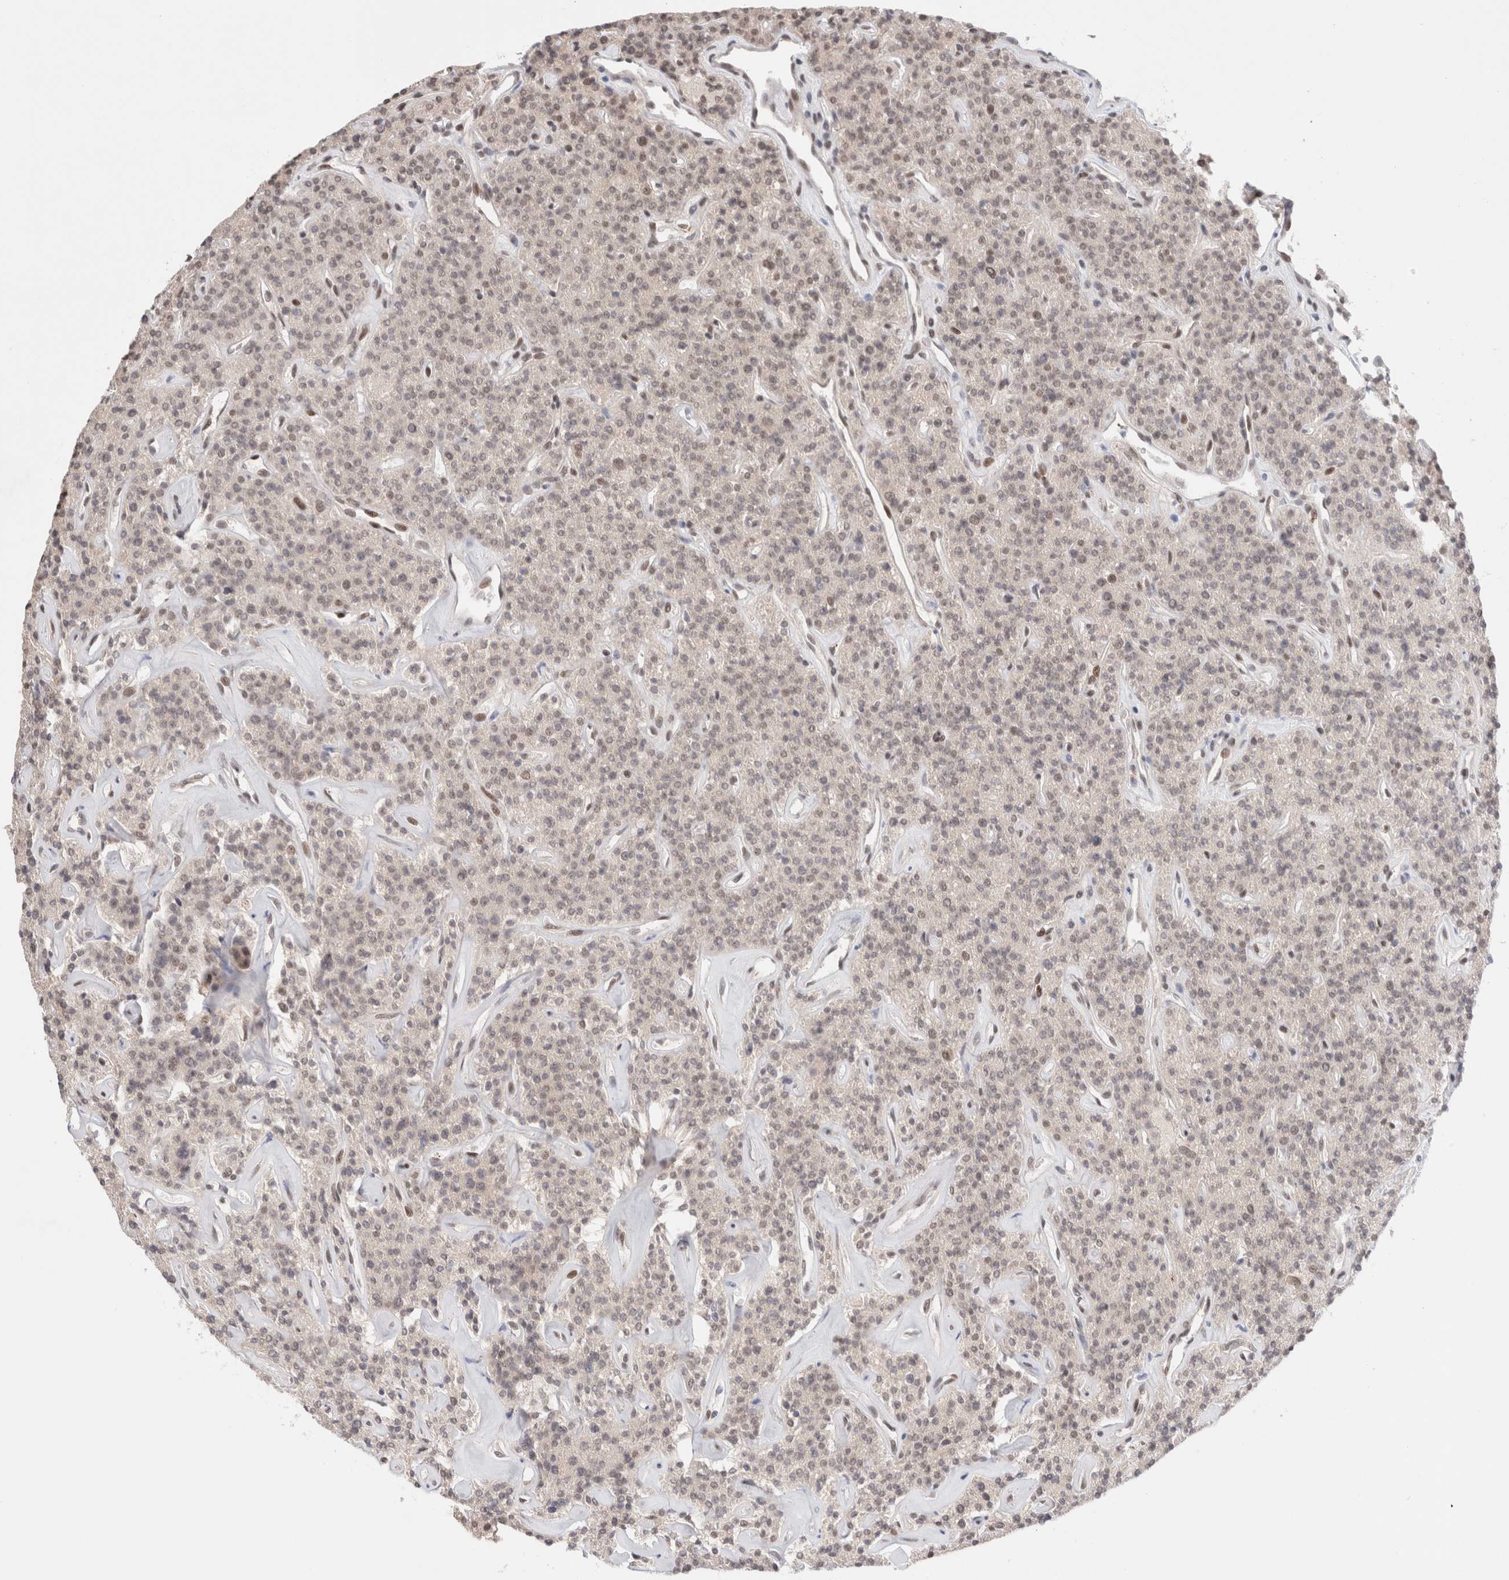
{"staining": {"intensity": "weak", "quantity": "25%-75%", "location": "nuclear"}, "tissue": "parathyroid gland", "cell_type": "Glandular cells", "image_type": "normal", "snomed": [{"axis": "morphology", "description": "Normal tissue, NOS"}, {"axis": "topography", "description": "Parathyroid gland"}], "caption": "Unremarkable parathyroid gland was stained to show a protein in brown. There is low levels of weak nuclear positivity in approximately 25%-75% of glandular cells.", "gene": "GATAD2A", "patient": {"sex": "male", "age": 46}}